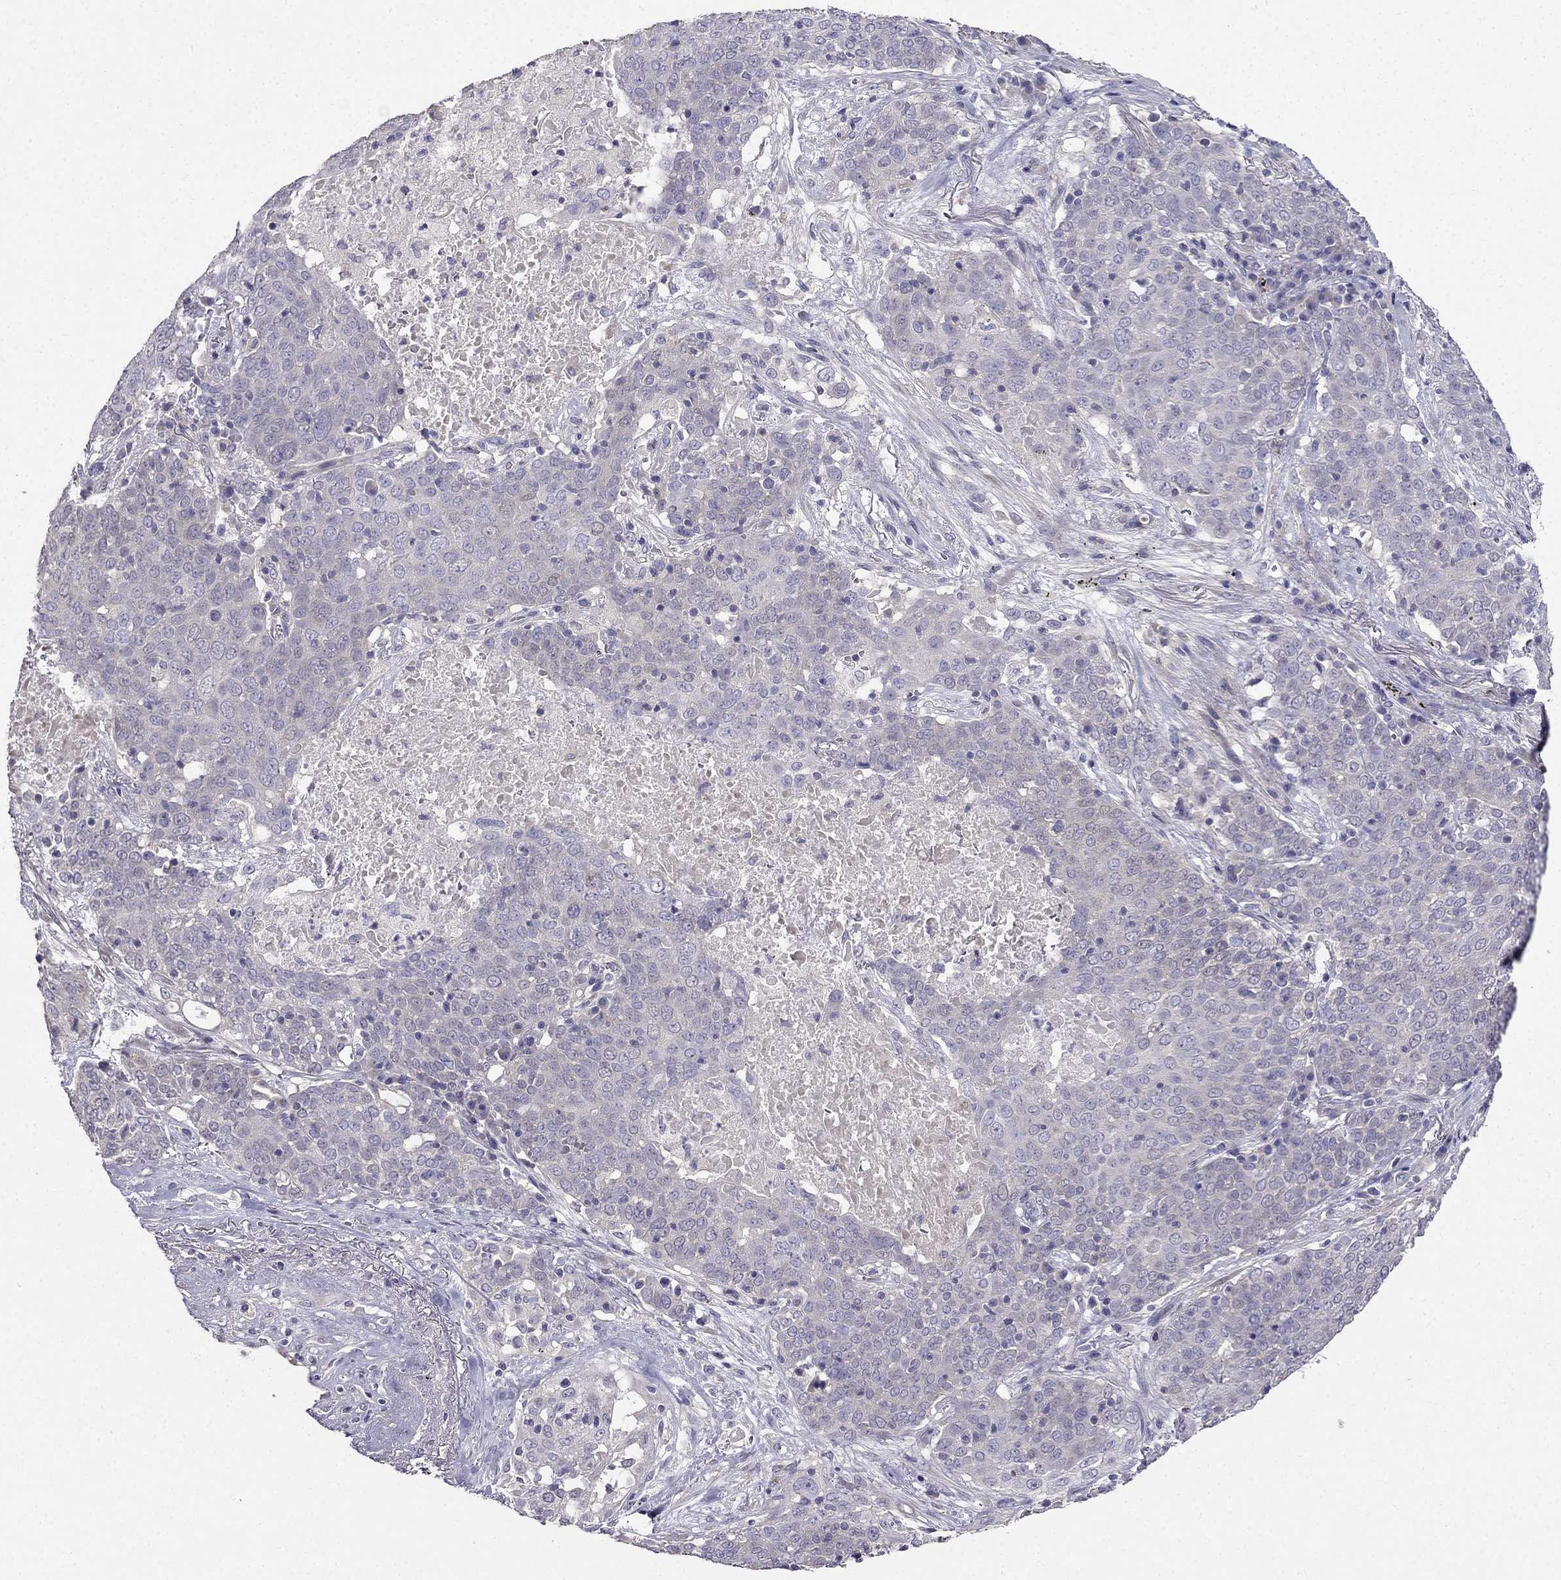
{"staining": {"intensity": "negative", "quantity": "none", "location": "none"}, "tissue": "lung cancer", "cell_type": "Tumor cells", "image_type": "cancer", "snomed": [{"axis": "morphology", "description": "Squamous cell carcinoma, NOS"}, {"axis": "topography", "description": "Lung"}], "caption": "Tumor cells show no significant staining in lung squamous cell carcinoma.", "gene": "AS3MT", "patient": {"sex": "male", "age": 82}}